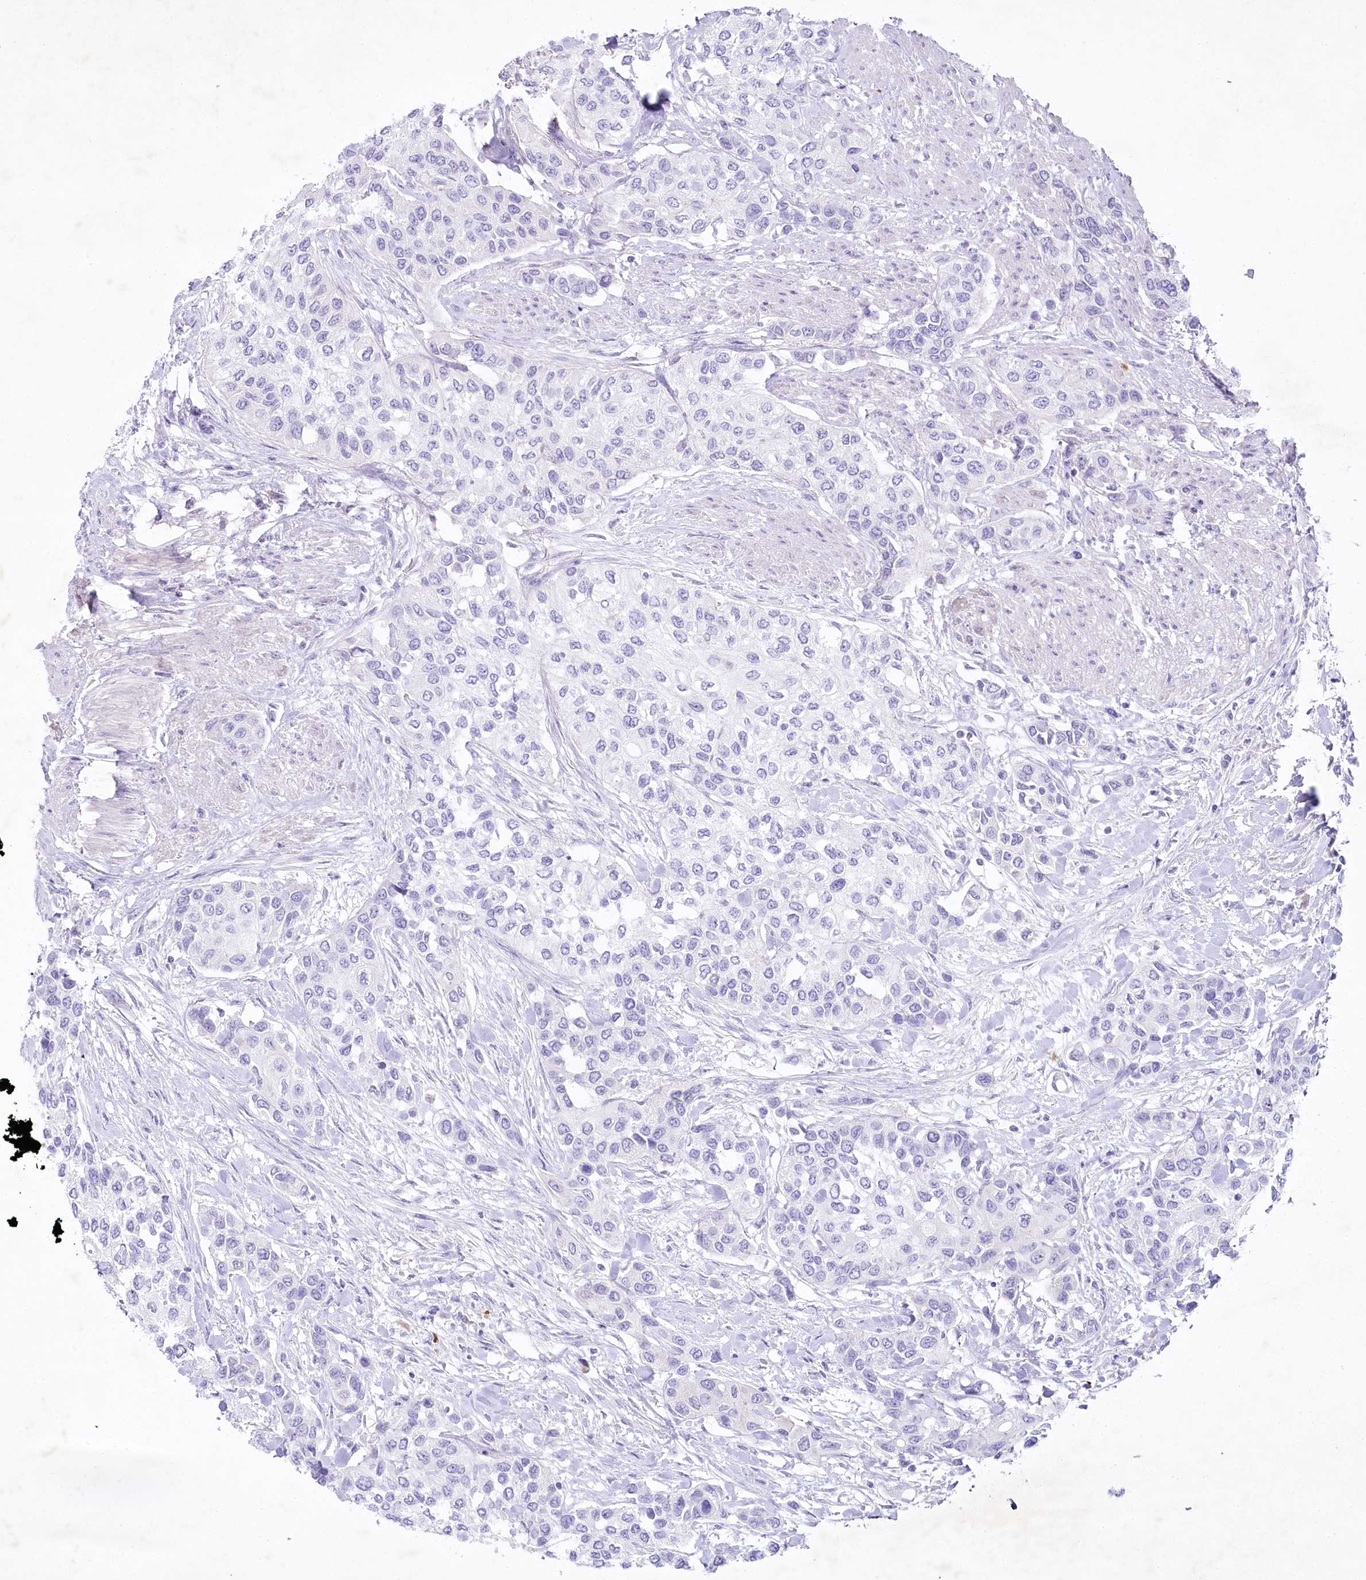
{"staining": {"intensity": "negative", "quantity": "none", "location": "none"}, "tissue": "urothelial cancer", "cell_type": "Tumor cells", "image_type": "cancer", "snomed": [{"axis": "morphology", "description": "Normal tissue, NOS"}, {"axis": "morphology", "description": "Urothelial carcinoma, High grade"}, {"axis": "topography", "description": "Vascular tissue"}, {"axis": "topography", "description": "Urinary bladder"}], "caption": "There is no significant staining in tumor cells of high-grade urothelial carcinoma.", "gene": "MYOZ1", "patient": {"sex": "female", "age": 56}}